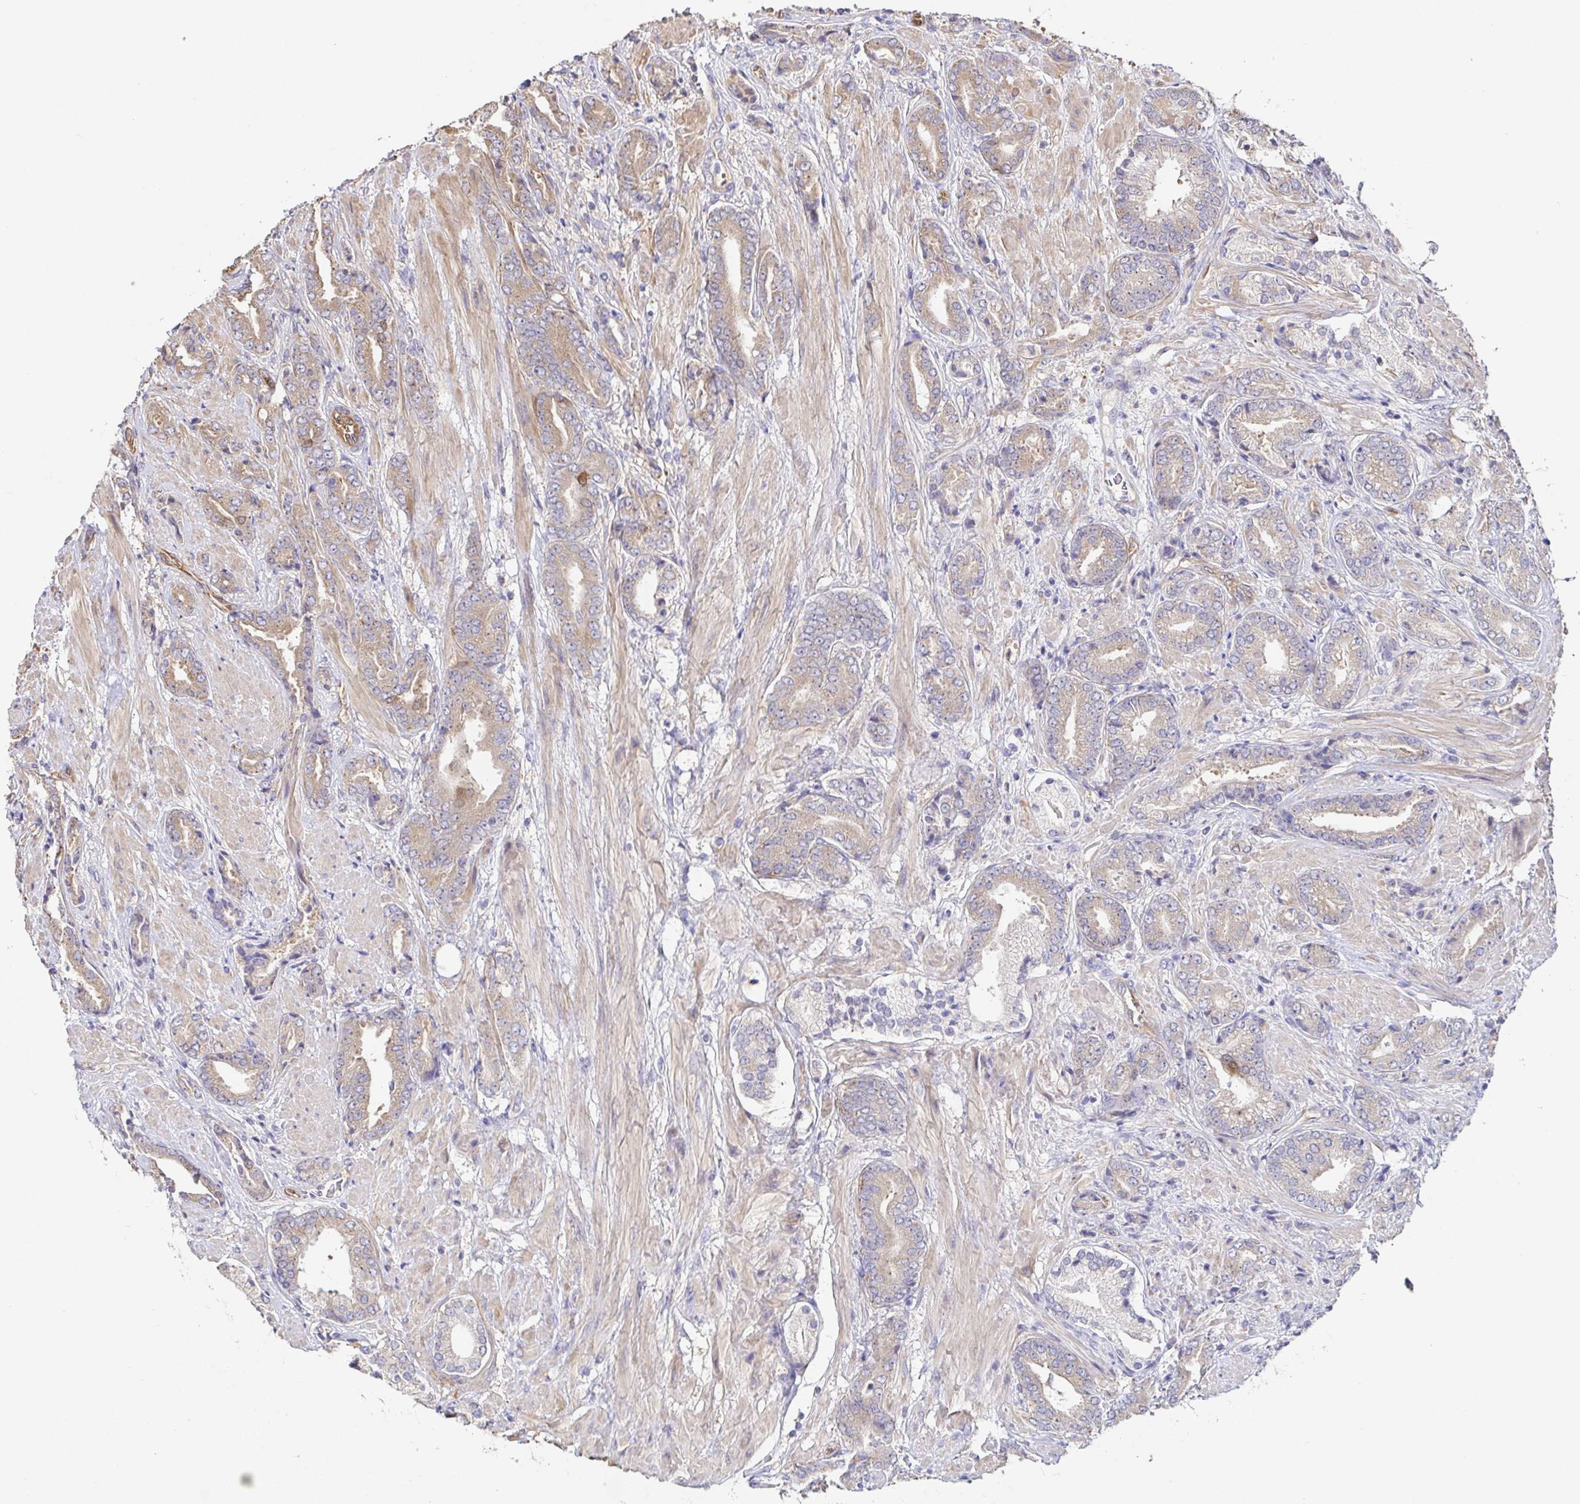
{"staining": {"intensity": "weak", "quantity": ">75%", "location": "cytoplasmic/membranous"}, "tissue": "prostate cancer", "cell_type": "Tumor cells", "image_type": "cancer", "snomed": [{"axis": "morphology", "description": "Adenocarcinoma, High grade"}, {"axis": "topography", "description": "Prostate"}], "caption": "High-grade adenocarcinoma (prostate) stained with a protein marker demonstrates weak staining in tumor cells.", "gene": "EIF3D", "patient": {"sex": "male", "age": 56}}